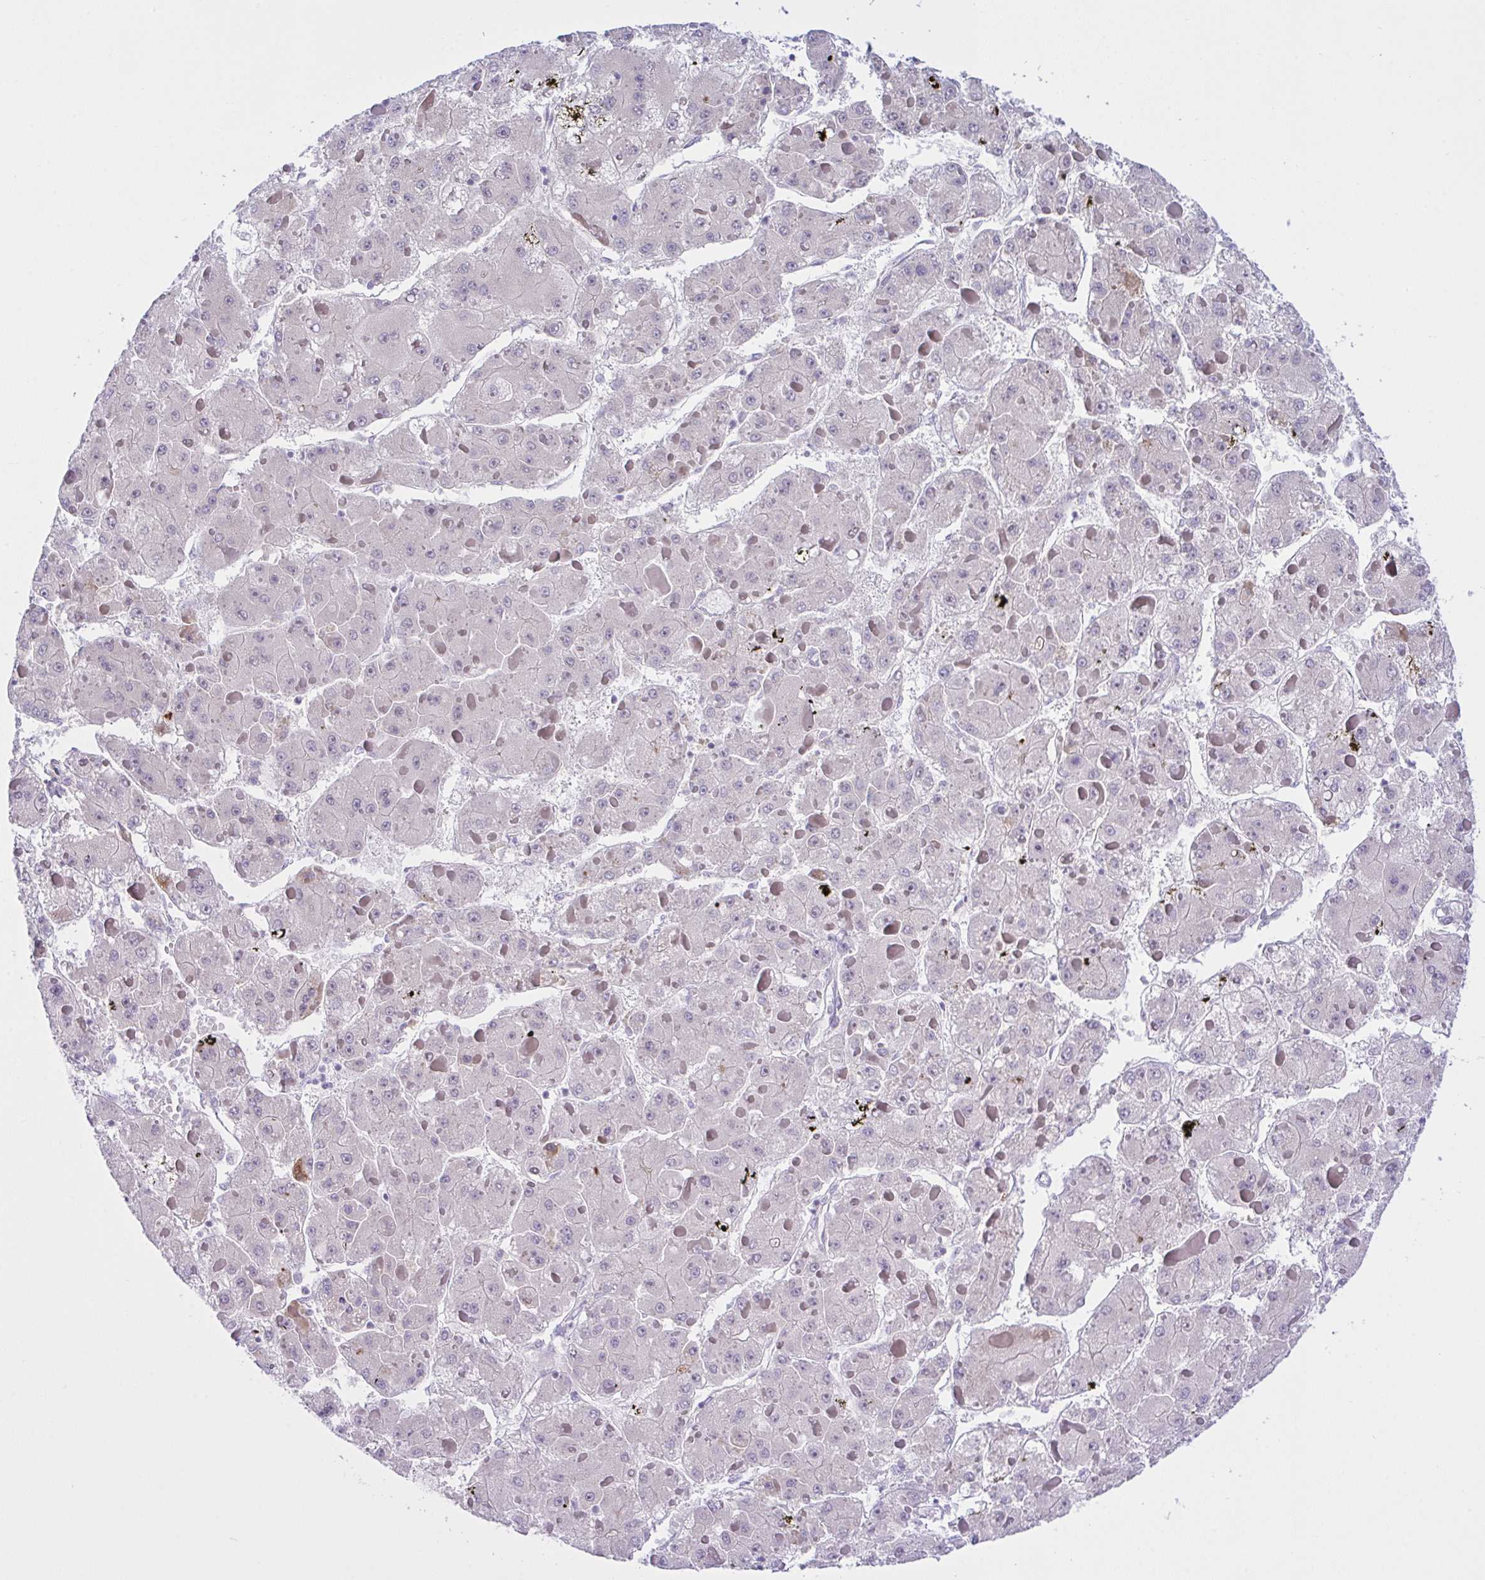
{"staining": {"intensity": "negative", "quantity": "none", "location": "none"}, "tissue": "liver cancer", "cell_type": "Tumor cells", "image_type": "cancer", "snomed": [{"axis": "morphology", "description": "Carcinoma, Hepatocellular, NOS"}, {"axis": "topography", "description": "Liver"}], "caption": "DAB immunohistochemical staining of human liver cancer (hepatocellular carcinoma) shows no significant expression in tumor cells.", "gene": "SYNPO2L", "patient": {"sex": "female", "age": 73}}